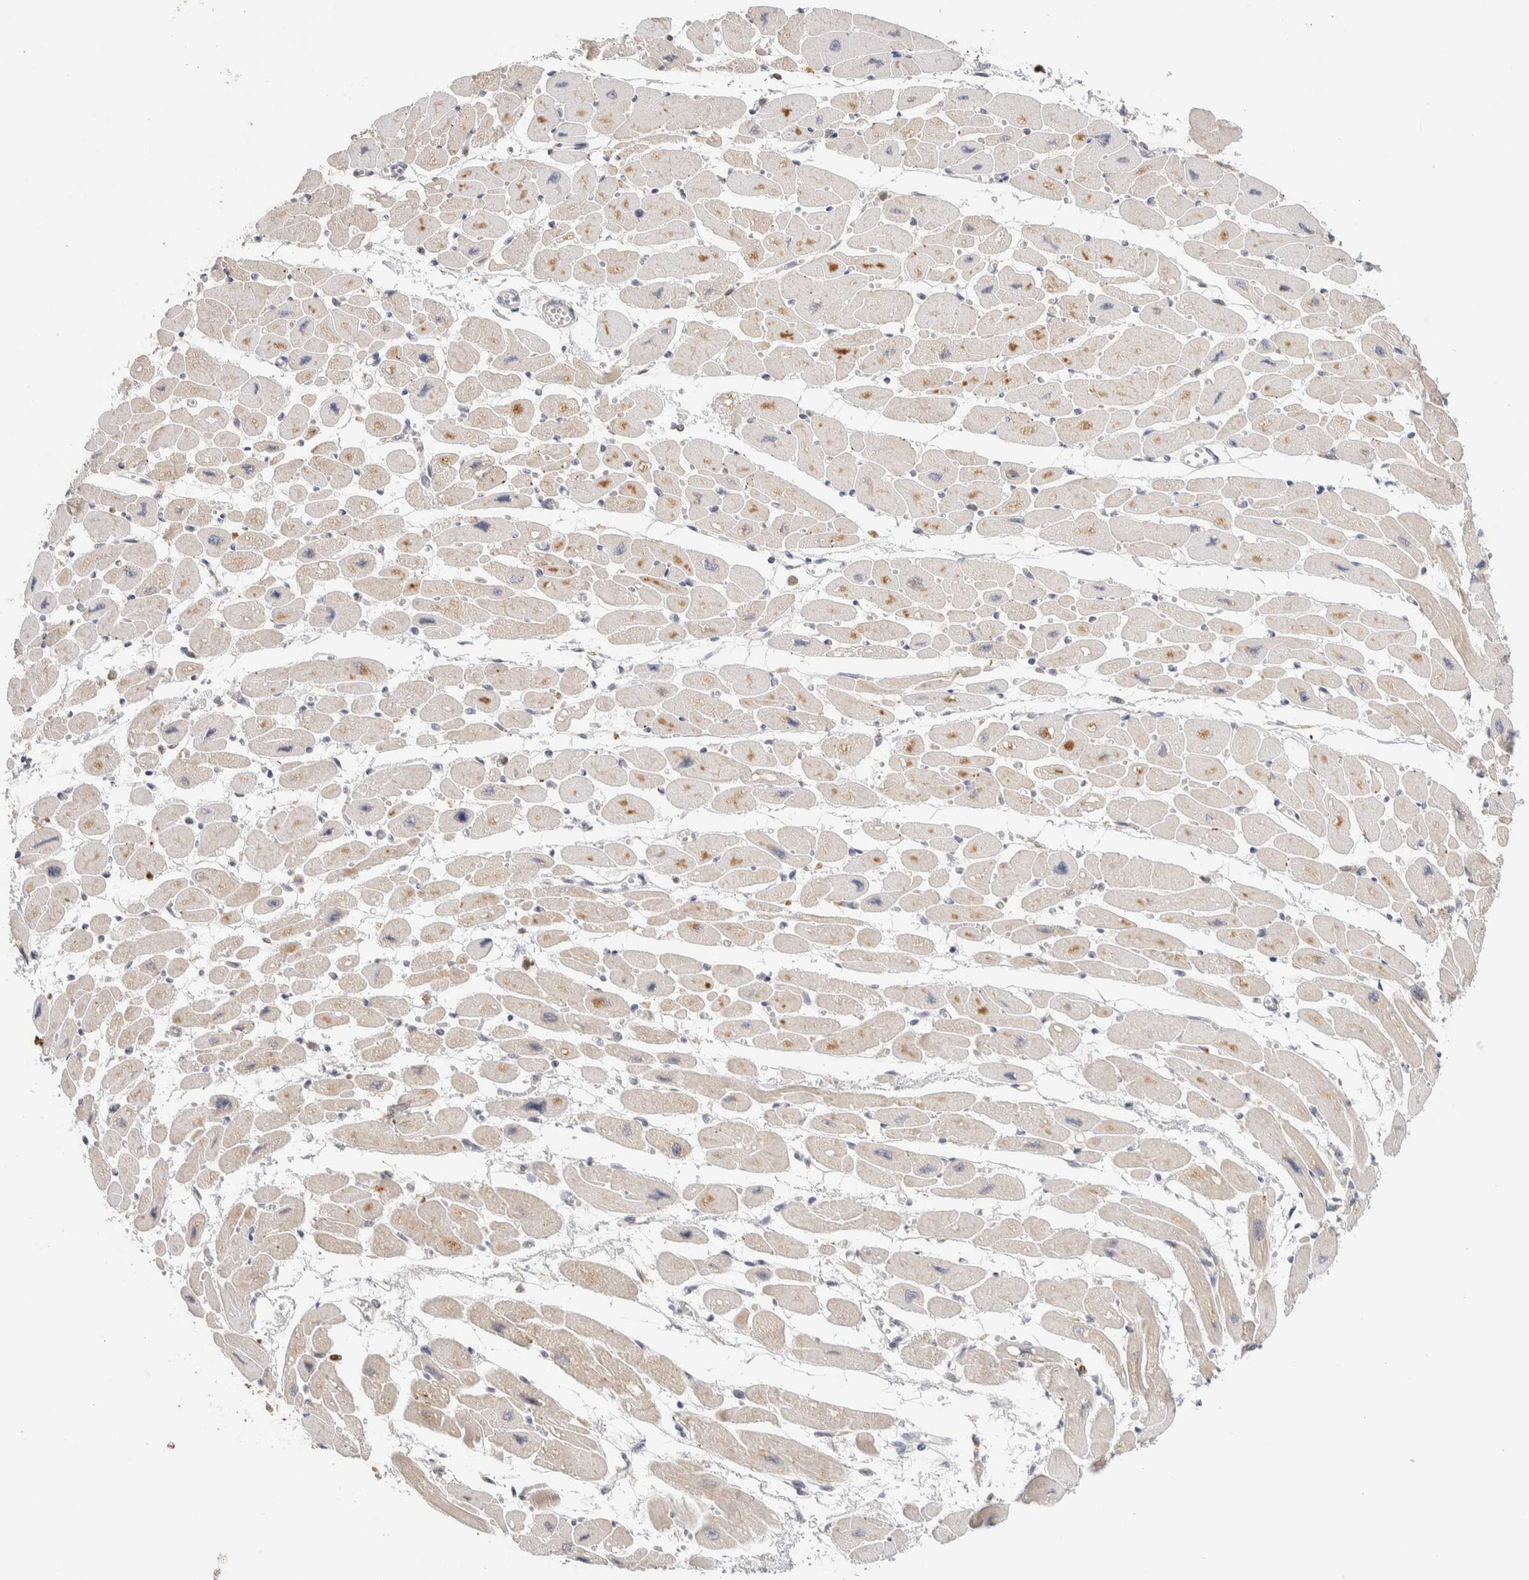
{"staining": {"intensity": "weak", "quantity": "<25%", "location": "cytoplasmic/membranous"}, "tissue": "heart muscle", "cell_type": "Cardiomyocytes", "image_type": "normal", "snomed": [{"axis": "morphology", "description": "Normal tissue, NOS"}, {"axis": "topography", "description": "Heart"}], "caption": "The image reveals no staining of cardiomyocytes in normal heart muscle. (Immunohistochemistry (ihc), brightfield microscopy, high magnification).", "gene": "RUNDC1", "patient": {"sex": "female", "age": 54}}